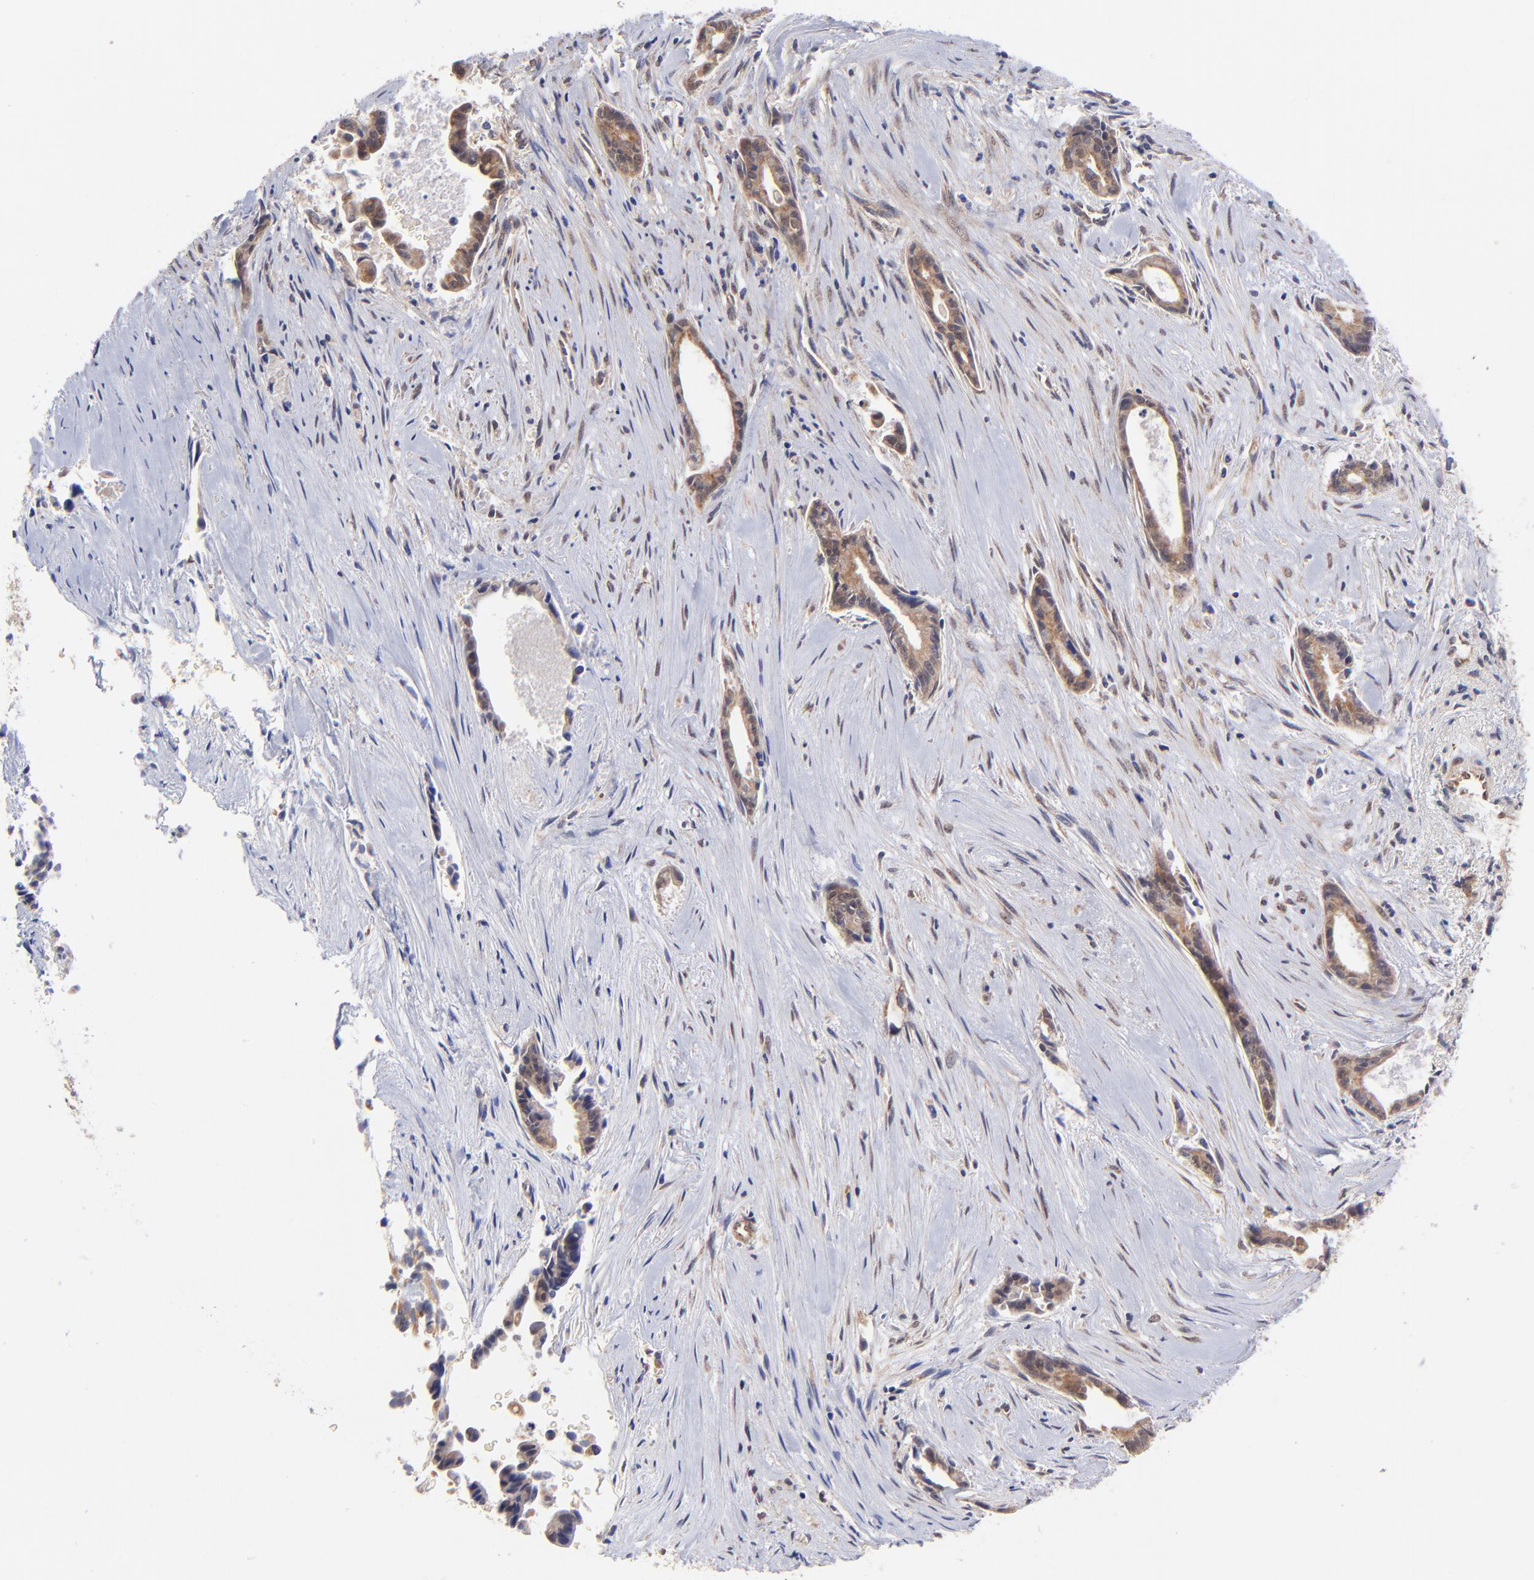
{"staining": {"intensity": "strong", "quantity": ">75%", "location": "cytoplasmic/membranous"}, "tissue": "liver cancer", "cell_type": "Tumor cells", "image_type": "cancer", "snomed": [{"axis": "morphology", "description": "Cholangiocarcinoma"}, {"axis": "topography", "description": "Liver"}], "caption": "A brown stain shows strong cytoplasmic/membranous positivity of a protein in human cholangiocarcinoma (liver) tumor cells. The staining is performed using DAB (3,3'-diaminobenzidine) brown chromogen to label protein expression. The nuclei are counter-stained blue using hematoxylin.", "gene": "UBE2H", "patient": {"sex": "female", "age": 55}}